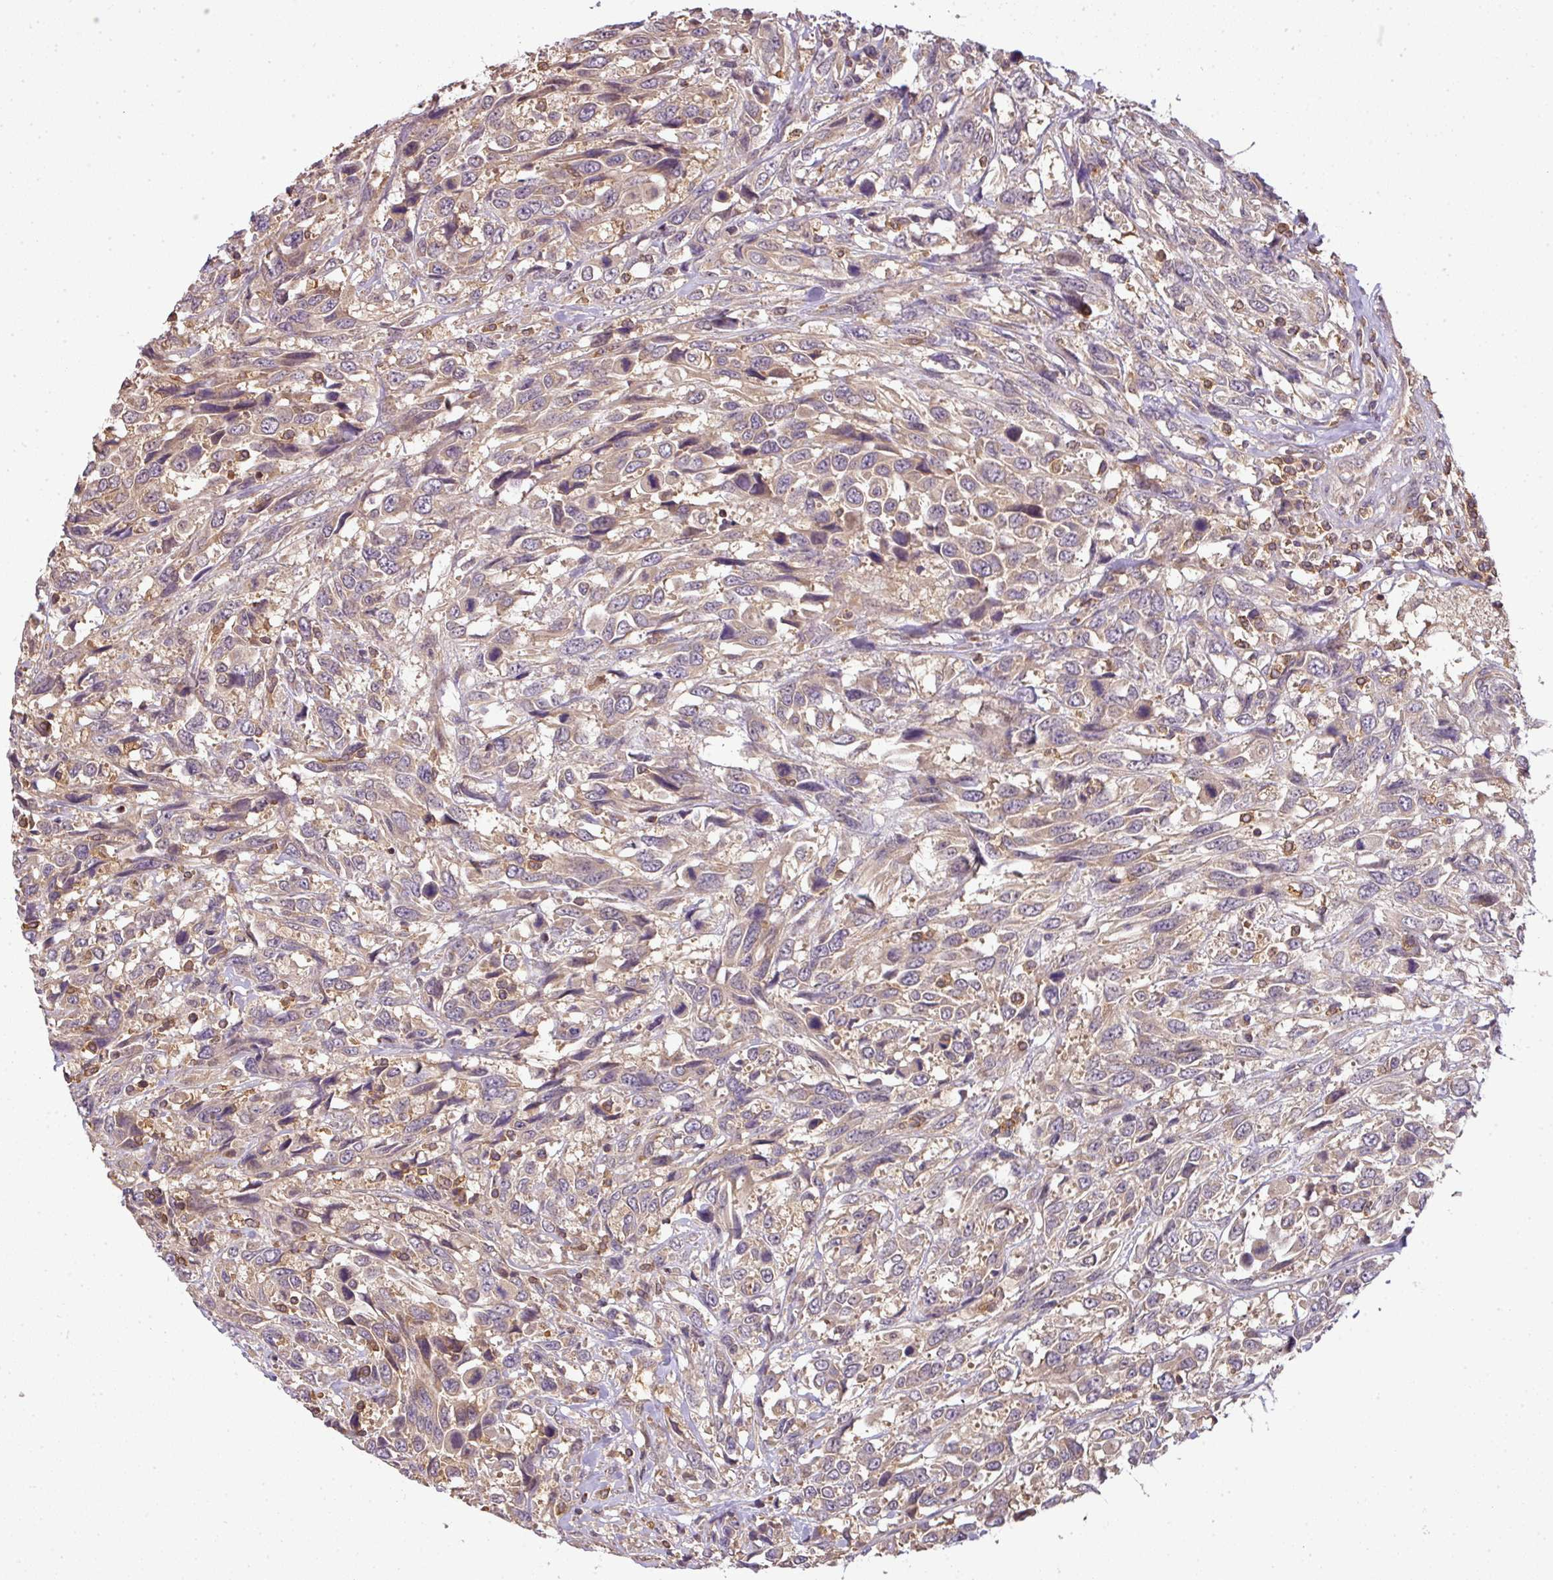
{"staining": {"intensity": "weak", "quantity": "<25%", "location": "cytoplasmic/membranous"}, "tissue": "urothelial cancer", "cell_type": "Tumor cells", "image_type": "cancer", "snomed": [{"axis": "morphology", "description": "Urothelial carcinoma, High grade"}, {"axis": "topography", "description": "Urinary bladder"}], "caption": "Urothelial carcinoma (high-grade) was stained to show a protein in brown. There is no significant staining in tumor cells.", "gene": "TCL1B", "patient": {"sex": "female", "age": 70}}